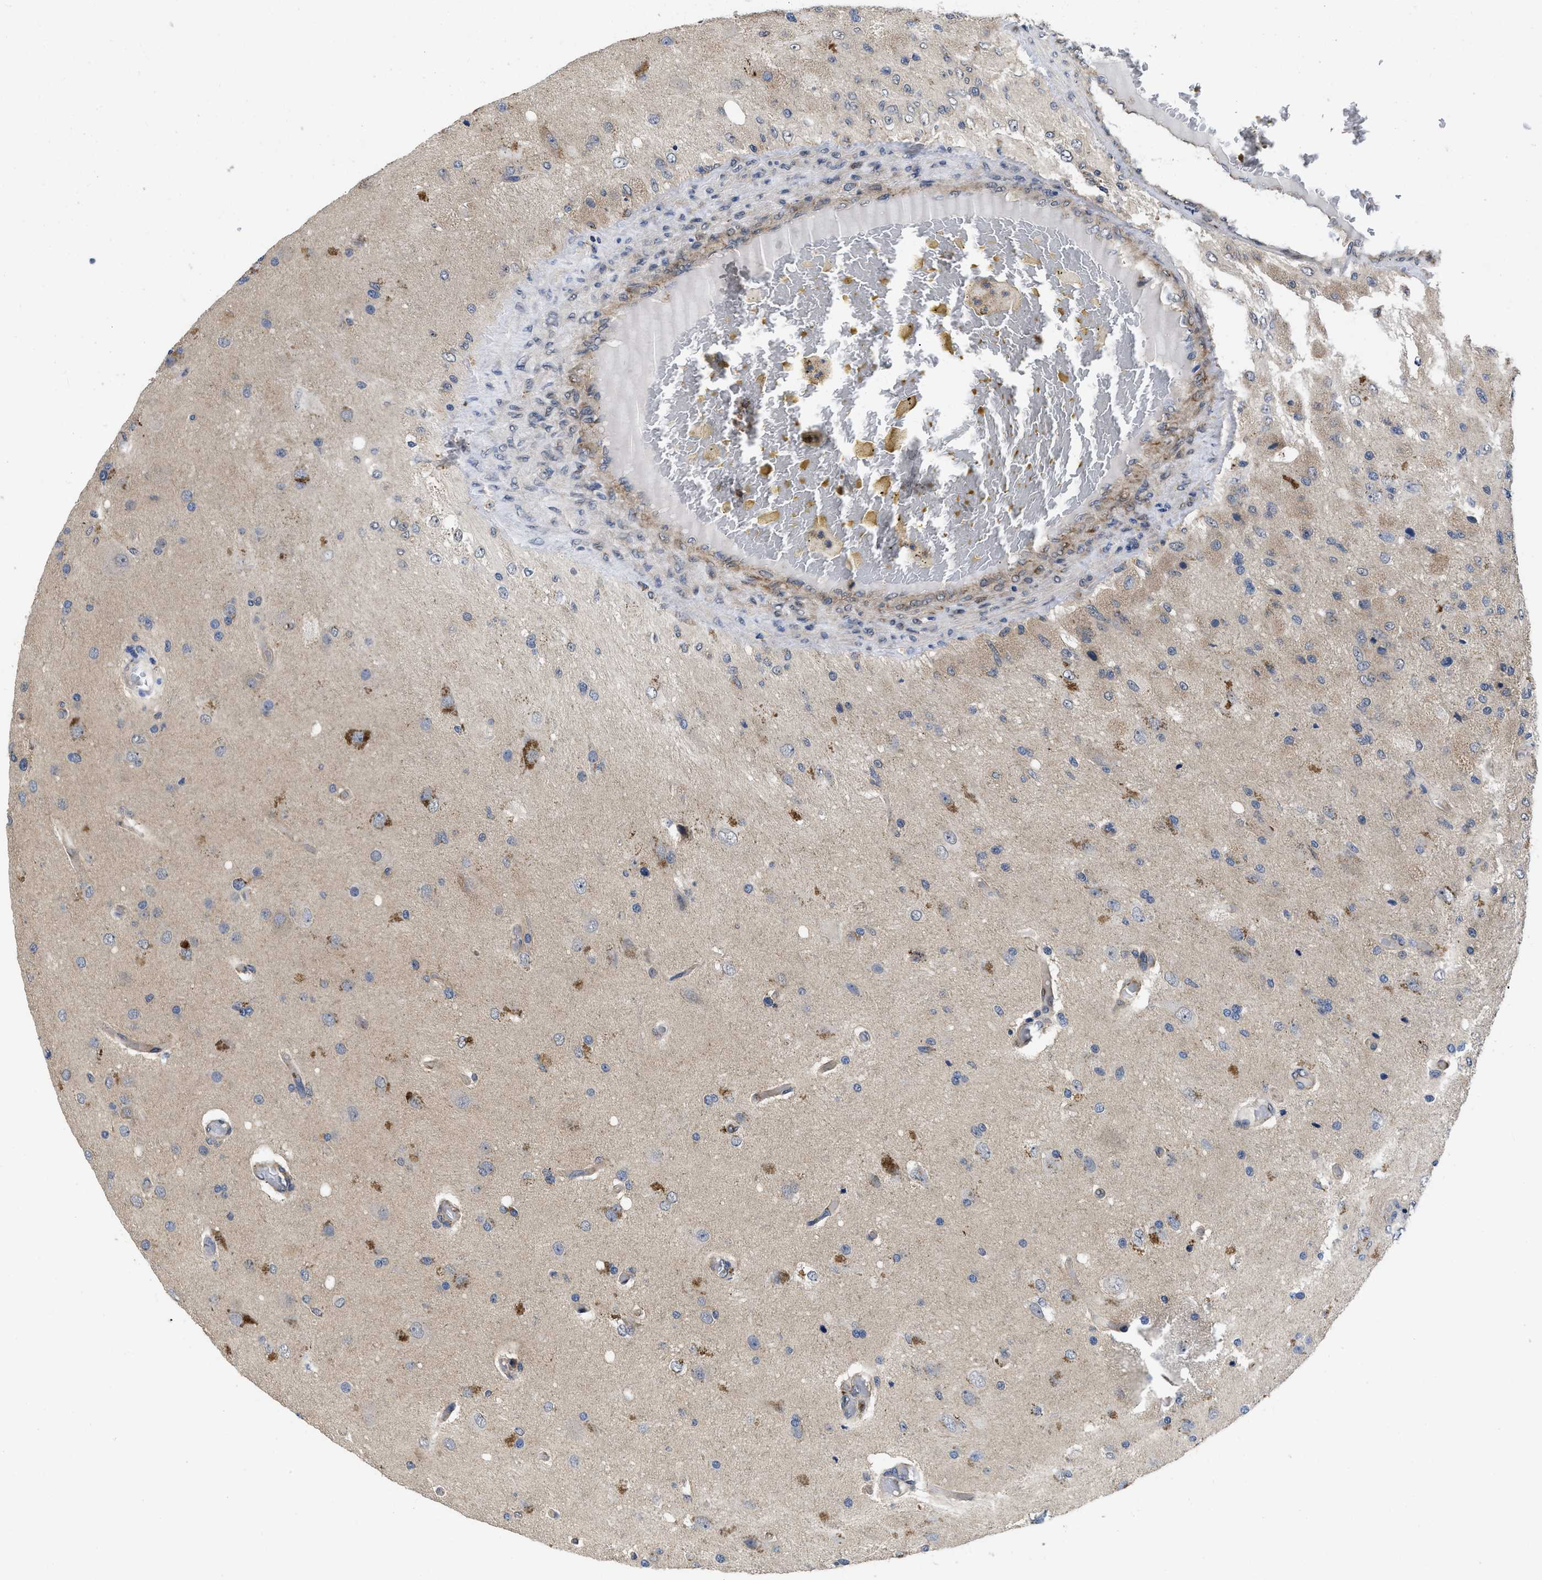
{"staining": {"intensity": "negative", "quantity": "none", "location": "none"}, "tissue": "glioma", "cell_type": "Tumor cells", "image_type": "cancer", "snomed": [{"axis": "morphology", "description": "Normal tissue, NOS"}, {"axis": "morphology", "description": "Glioma, malignant, High grade"}, {"axis": "topography", "description": "Cerebral cortex"}], "caption": "Immunohistochemistry of human glioma shows no staining in tumor cells. The staining is performed using DAB brown chromogen with nuclei counter-stained in using hematoxylin.", "gene": "PKD2", "patient": {"sex": "male", "age": 77}}